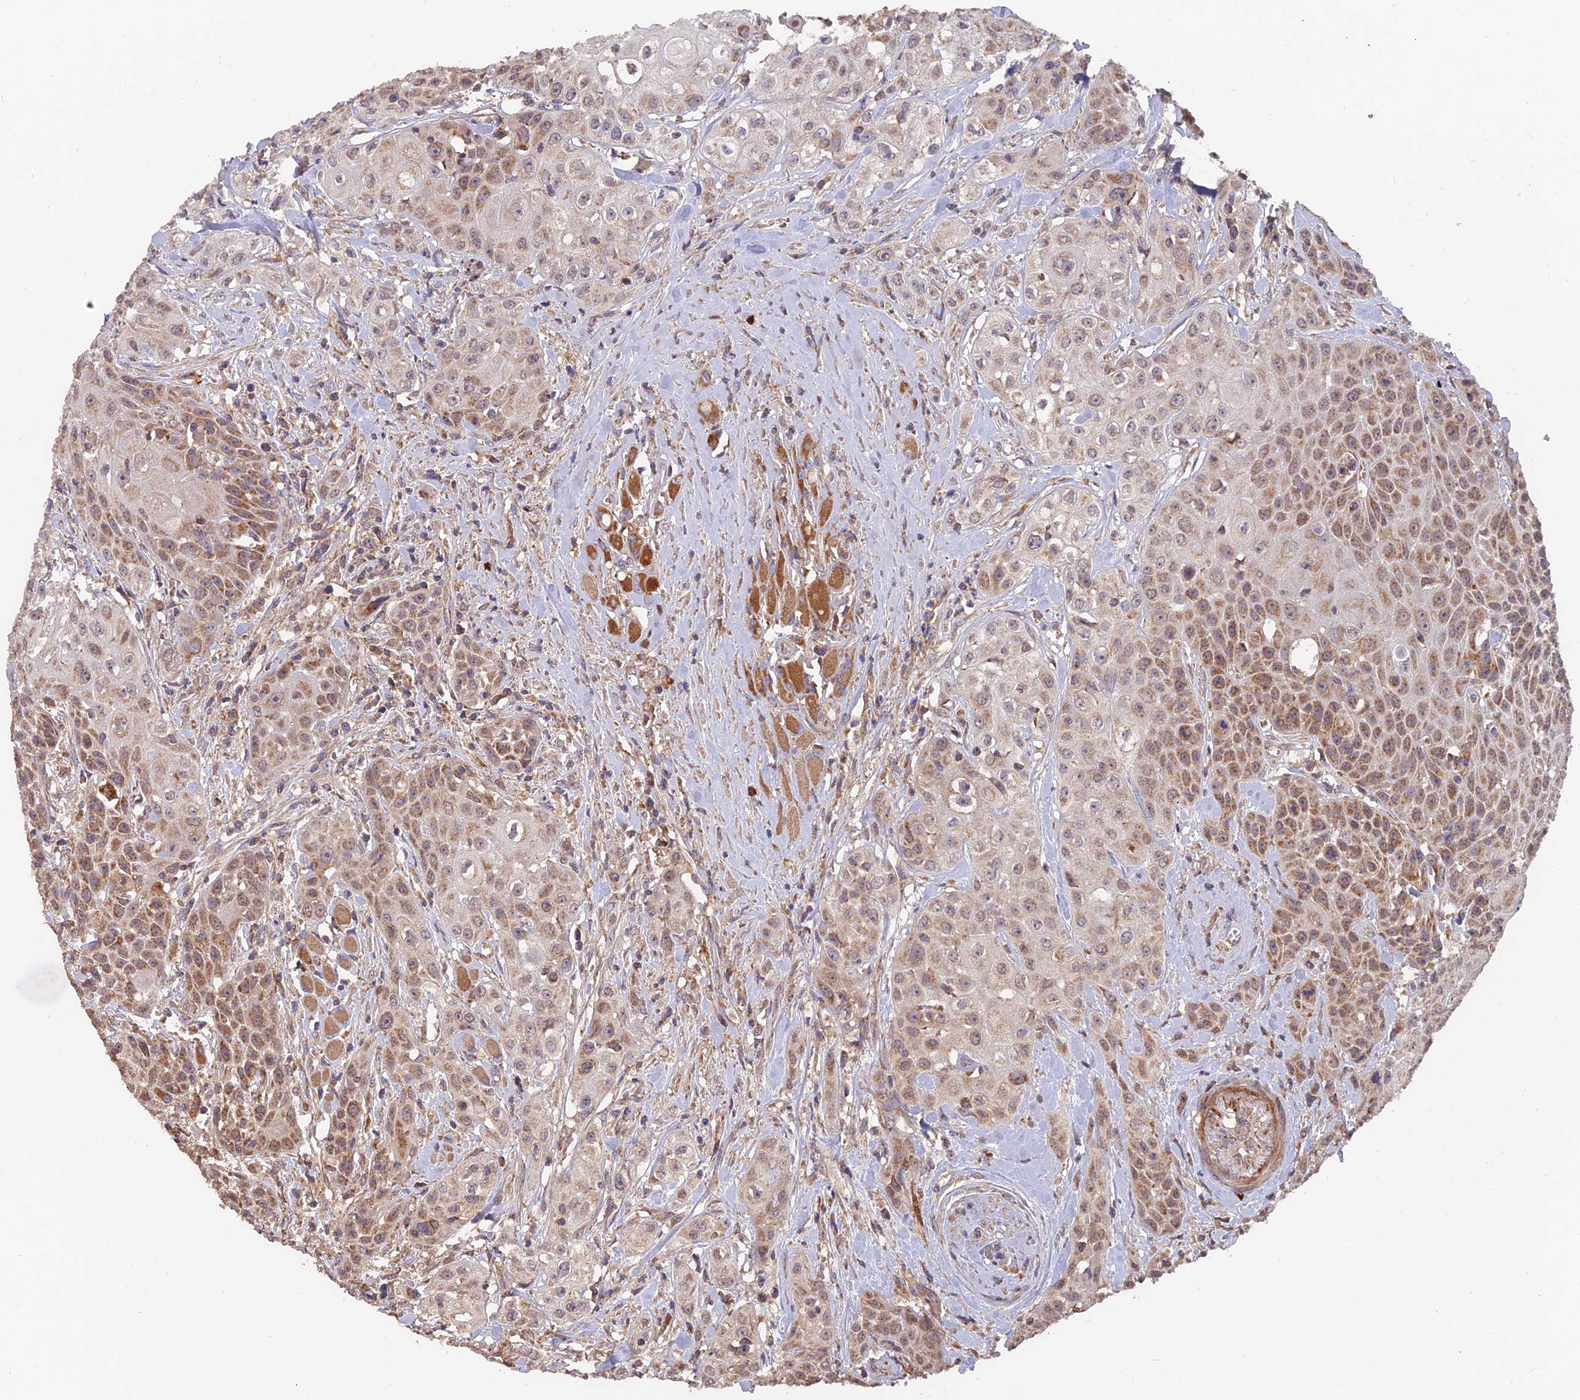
{"staining": {"intensity": "moderate", "quantity": ">75%", "location": "cytoplasmic/membranous"}, "tissue": "head and neck cancer", "cell_type": "Tumor cells", "image_type": "cancer", "snomed": [{"axis": "morphology", "description": "Squamous cell carcinoma, NOS"}, {"axis": "topography", "description": "Oral tissue"}, {"axis": "topography", "description": "Head-Neck"}], "caption": "DAB immunohistochemical staining of human head and neck cancer demonstrates moderate cytoplasmic/membranous protein staining in approximately >75% of tumor cells.", "gene": "IFT22", "patient": {"sex": "female", "age": 82}}